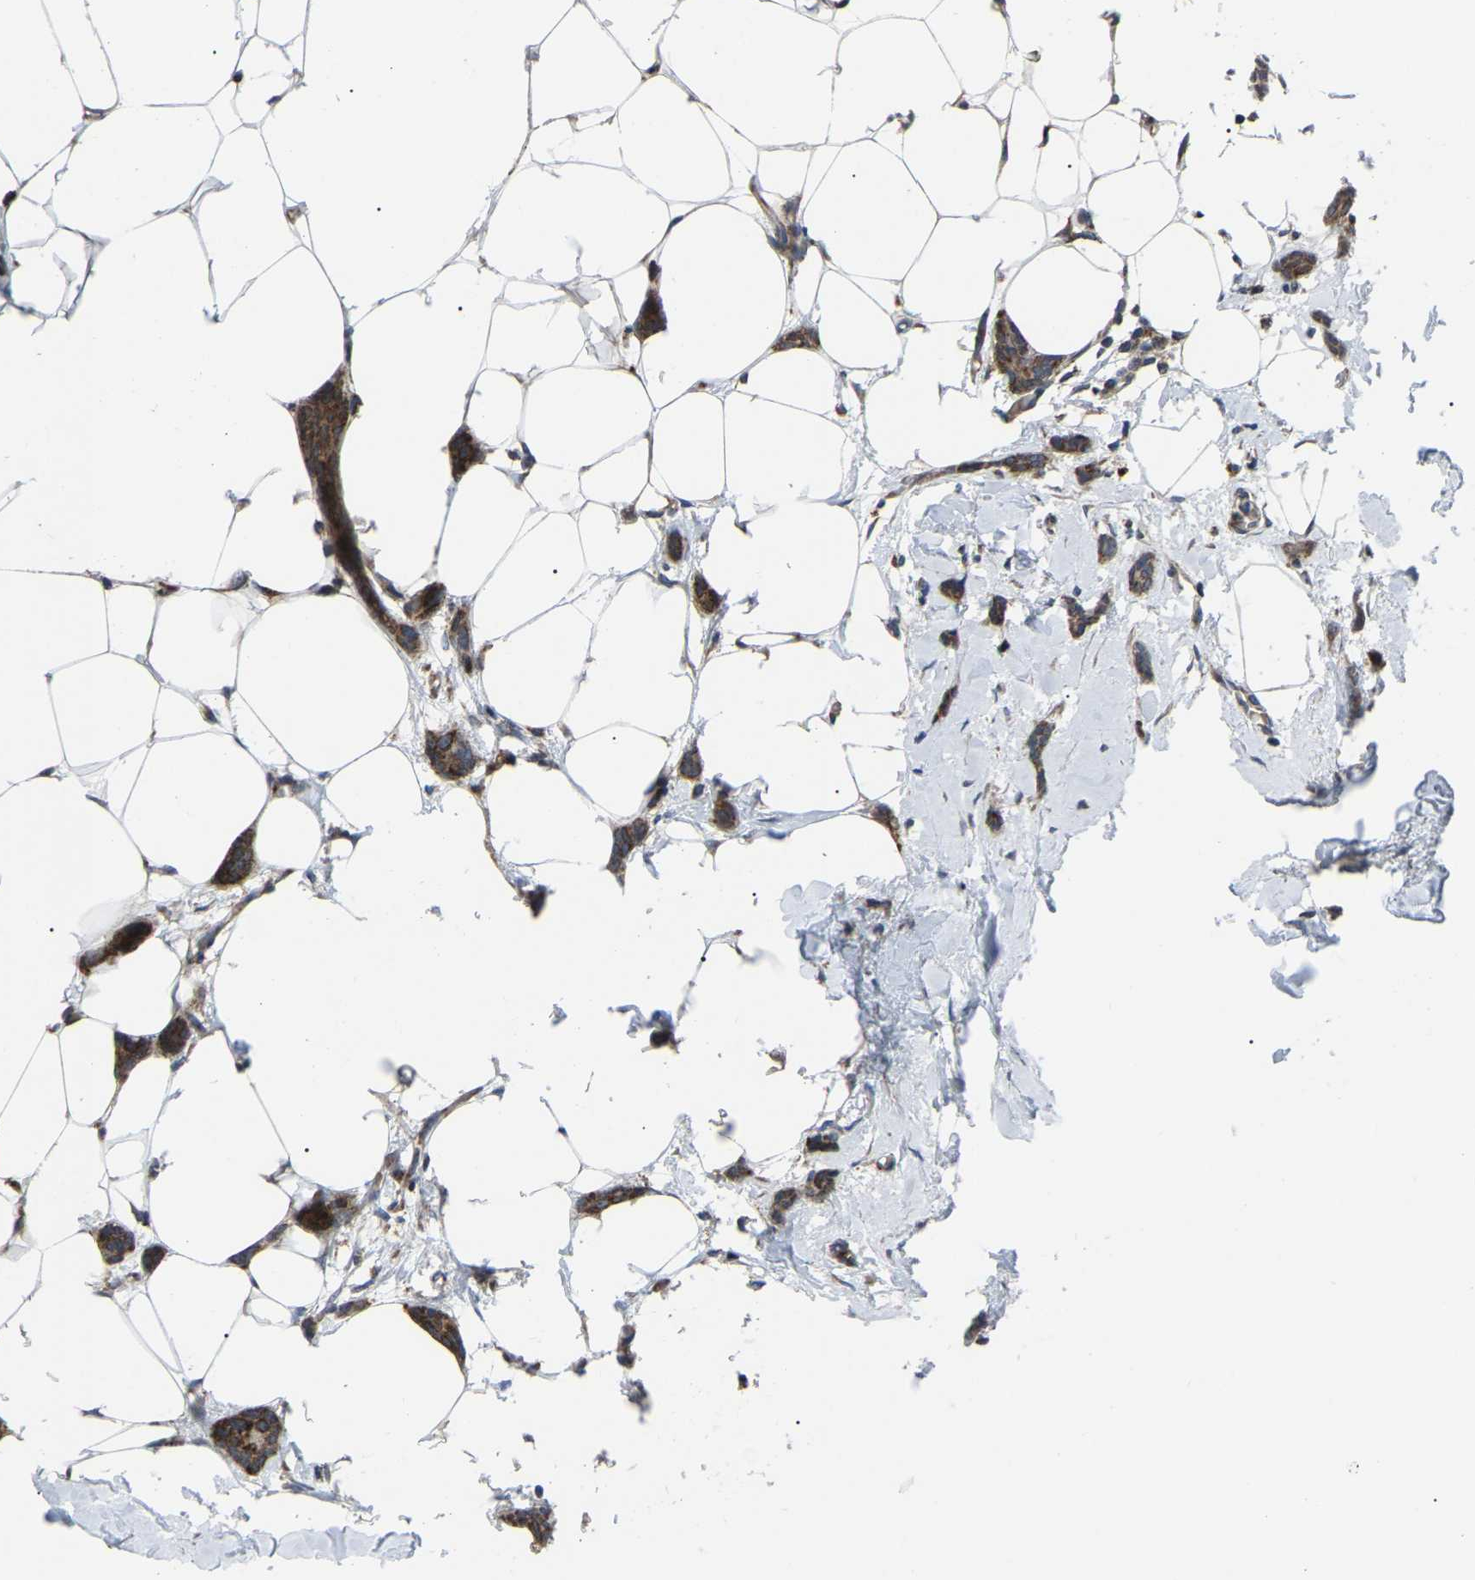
{"staining": {"intensity": "strong", "quantity": ">75%", "location": "cytoplasmic/membranous"}, "tissue": "breast cancer", "cell_type": "Tumor cells", "image_type": "cancer", "snomed": [{"axis": "morphology", "description": "Lobular carcinoma"}, {"axis": "topography", "description": "Skin"}, {"axis": "topography", "description": "Breast"}], "caption": "Tumor cells show high levels of strong cytoplasmic/membranous expression in about >75% of cells in human breast cancer (lobular carcinoma).", "gene": "AGO2", "patient": {"sex": "female", "age": 46}}